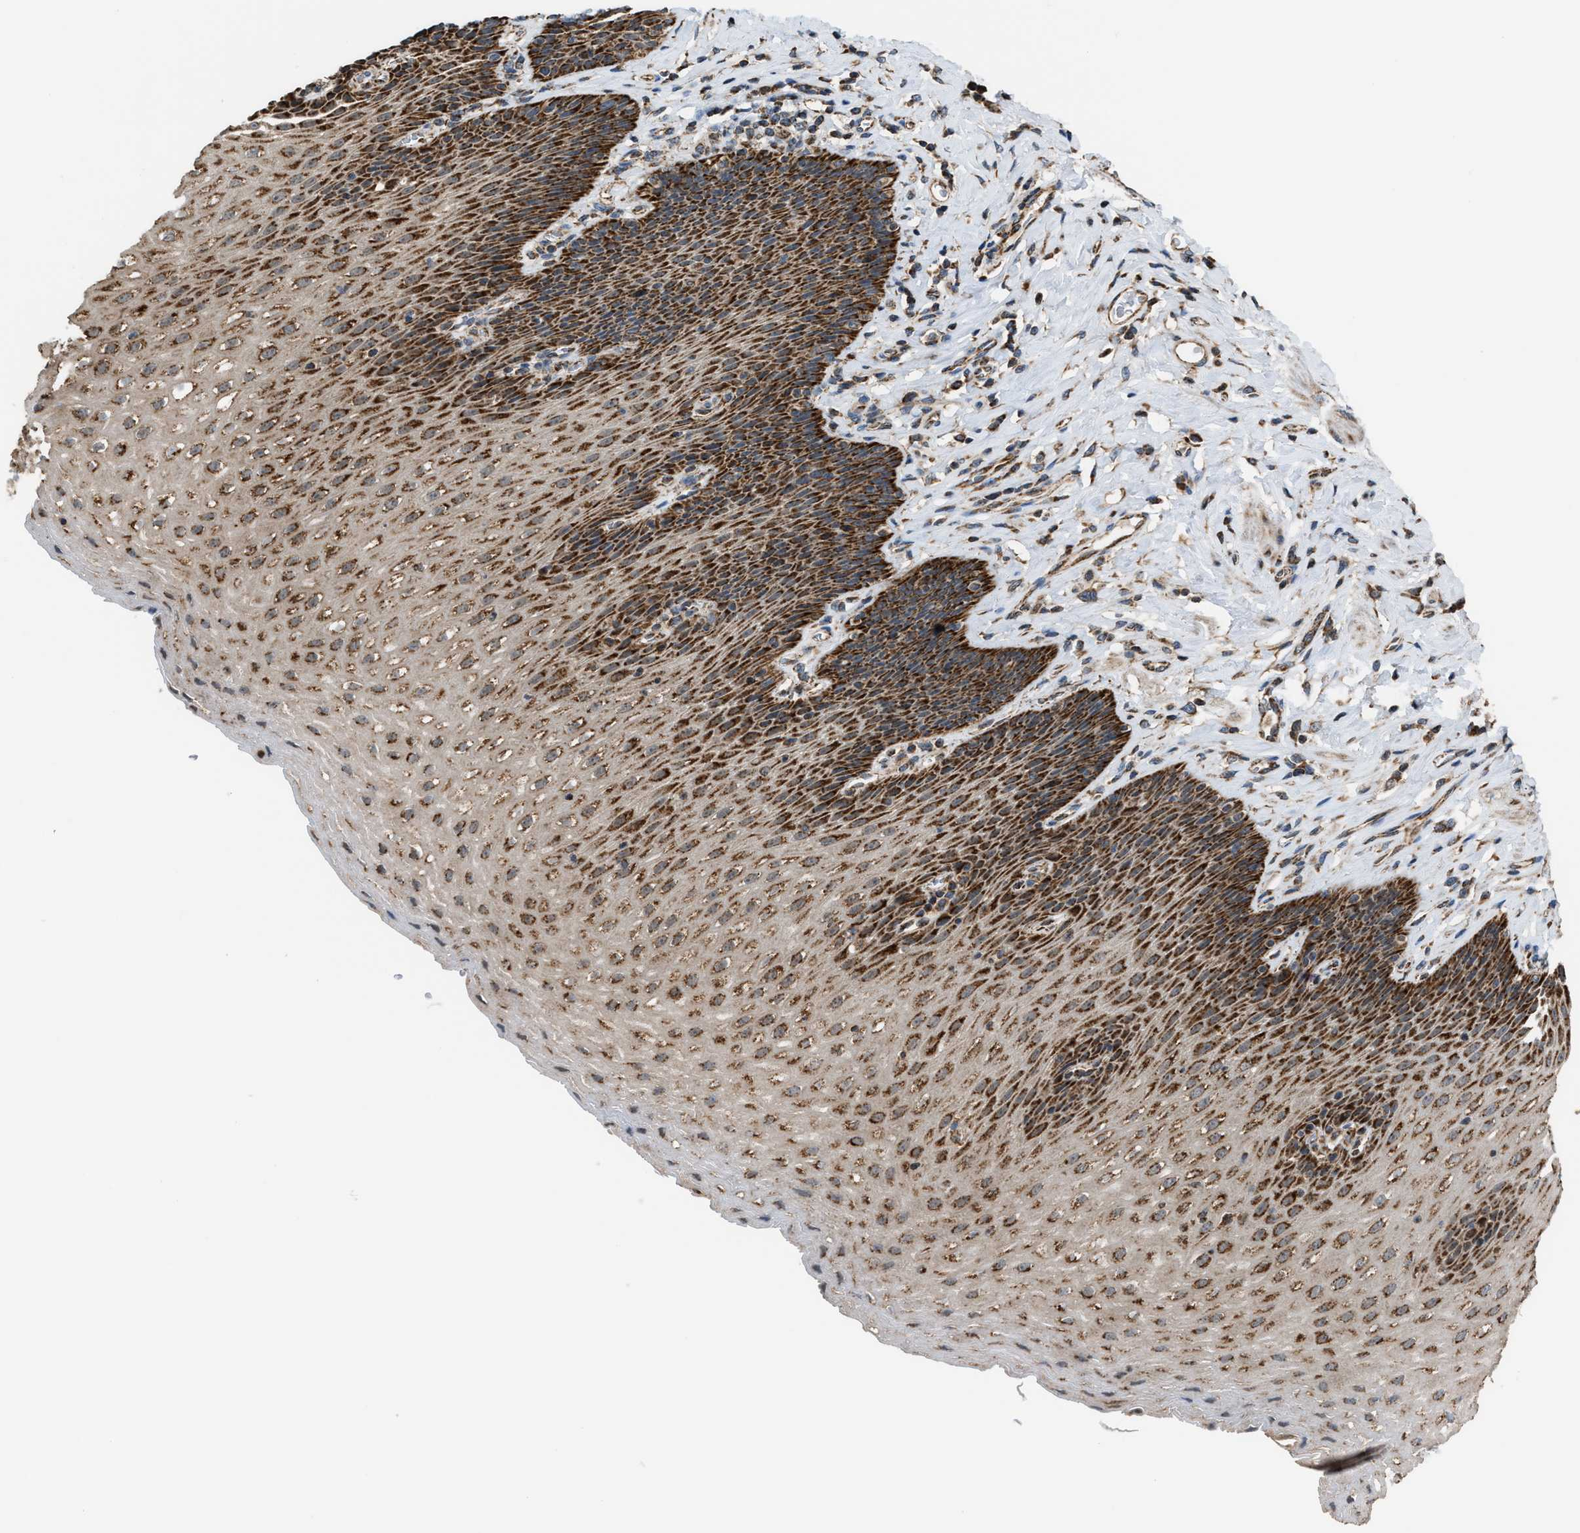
{"staining": {"intensity": "strong", "quantity": ">75%", "location": "cytoplasmic/membranous"}, "tissue": "esophagus", "cell_type": "Squamous epithelial cells", "image_type": "normal", "snomed": [{"axis": "morphology", "description": "Normal tissue, NOS"}, {"axis": "topography", "description": "Esophagus"}], "caption": "Brown immunohistochemical staining in benign human esophagus exhibits strong cytoplasmic/membranous positivity in approximately >75% of squamous epithelial cells. (Stains: DAB in brown, nuclei in blue, Microscopy: brightfield microscopy at high magnification).", "gene": "SGSM2", "patient": {"sex": "female", "age": 61}}